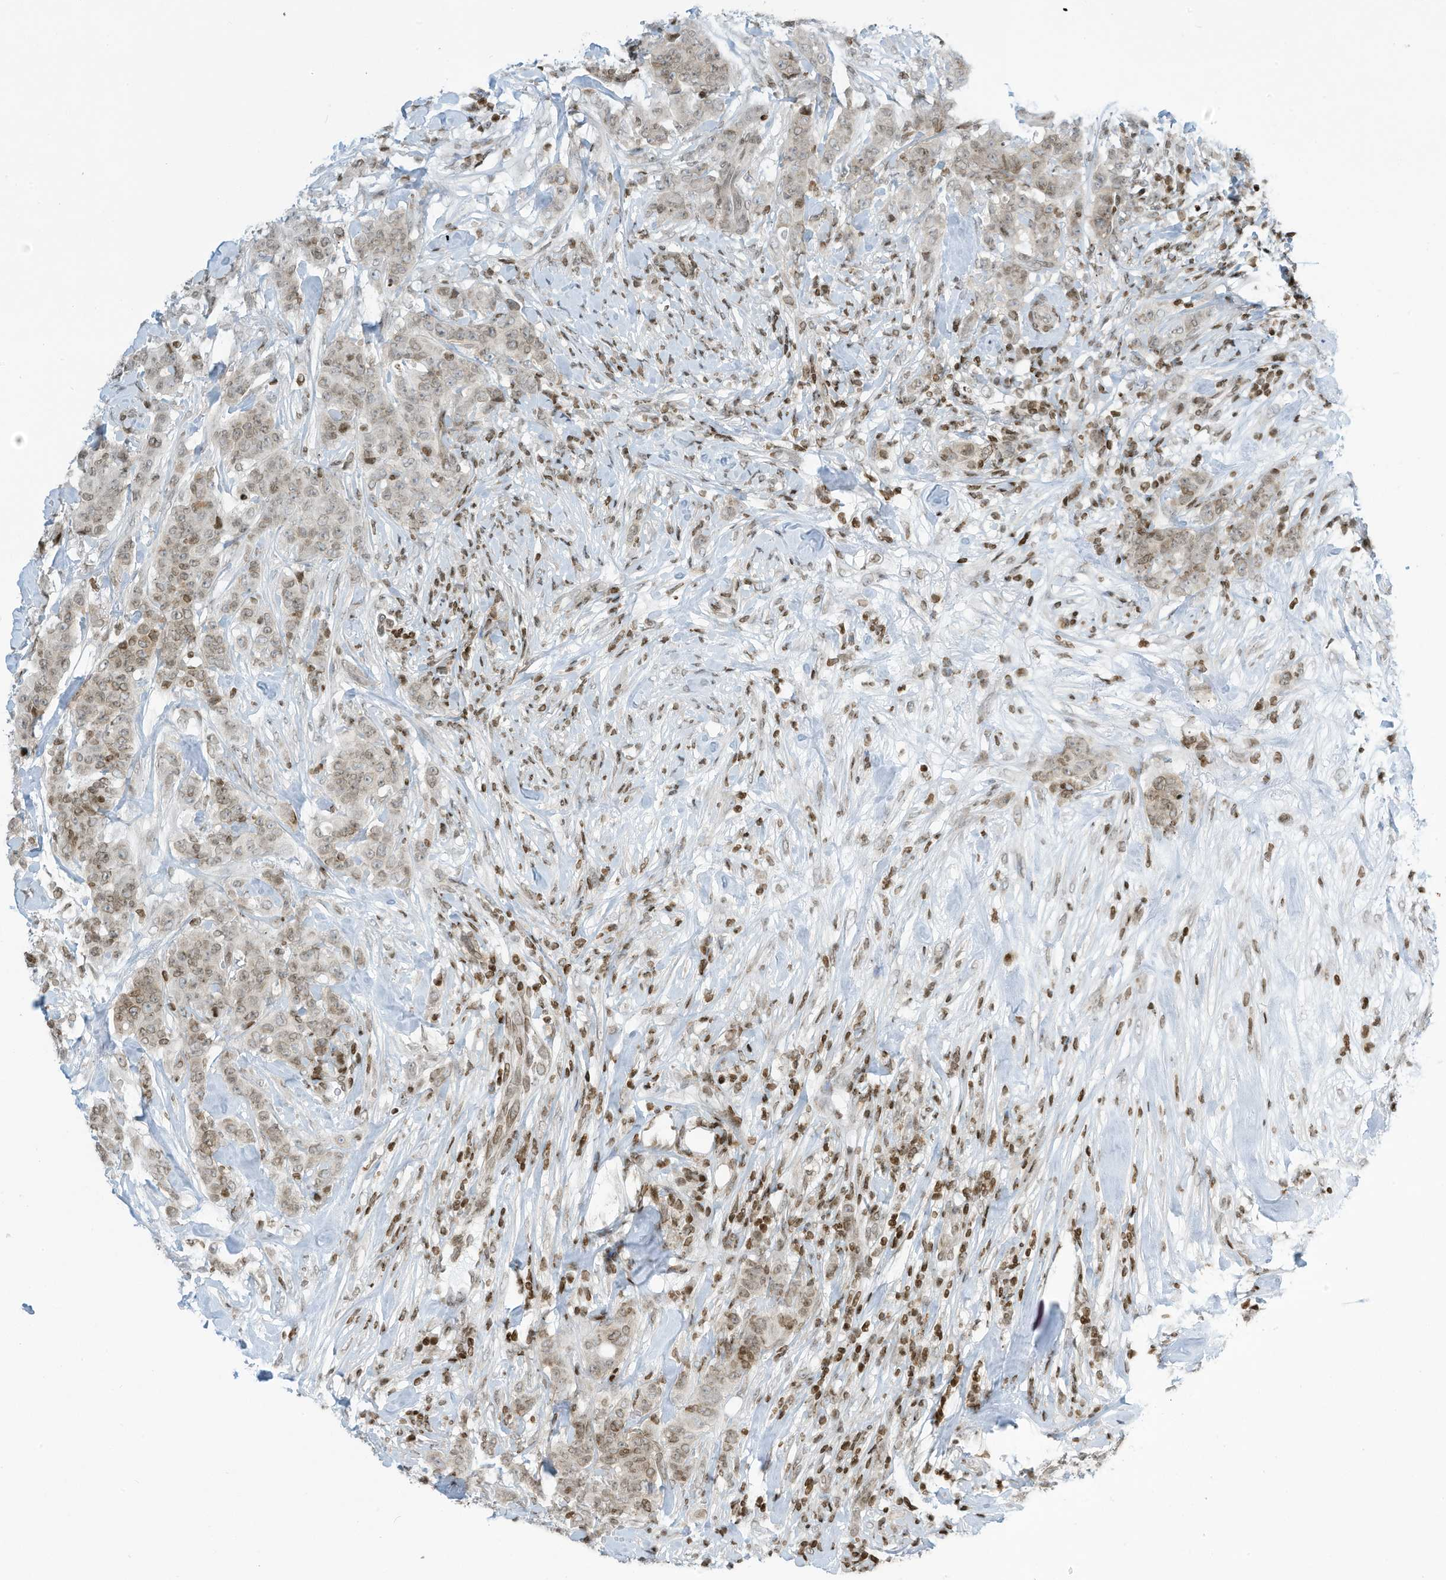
{"staining": {"intensity": "weak", "quantity": ">75%", "location": "nuclear"}, "tissue": "breast cancer", "cell_type": "Tumor cells", "image_type": "cancer", "snomed": [{"axis": "morphology", "description": "Duct carcinoma"}, {"axis": "topography", "description": "Breast"}], "caption": "Weak nuclear staining is present in about >75% of tumor cells in breast cancer.", "gene": "ADI1", "patient": {"sex": "female", "age": 40}}